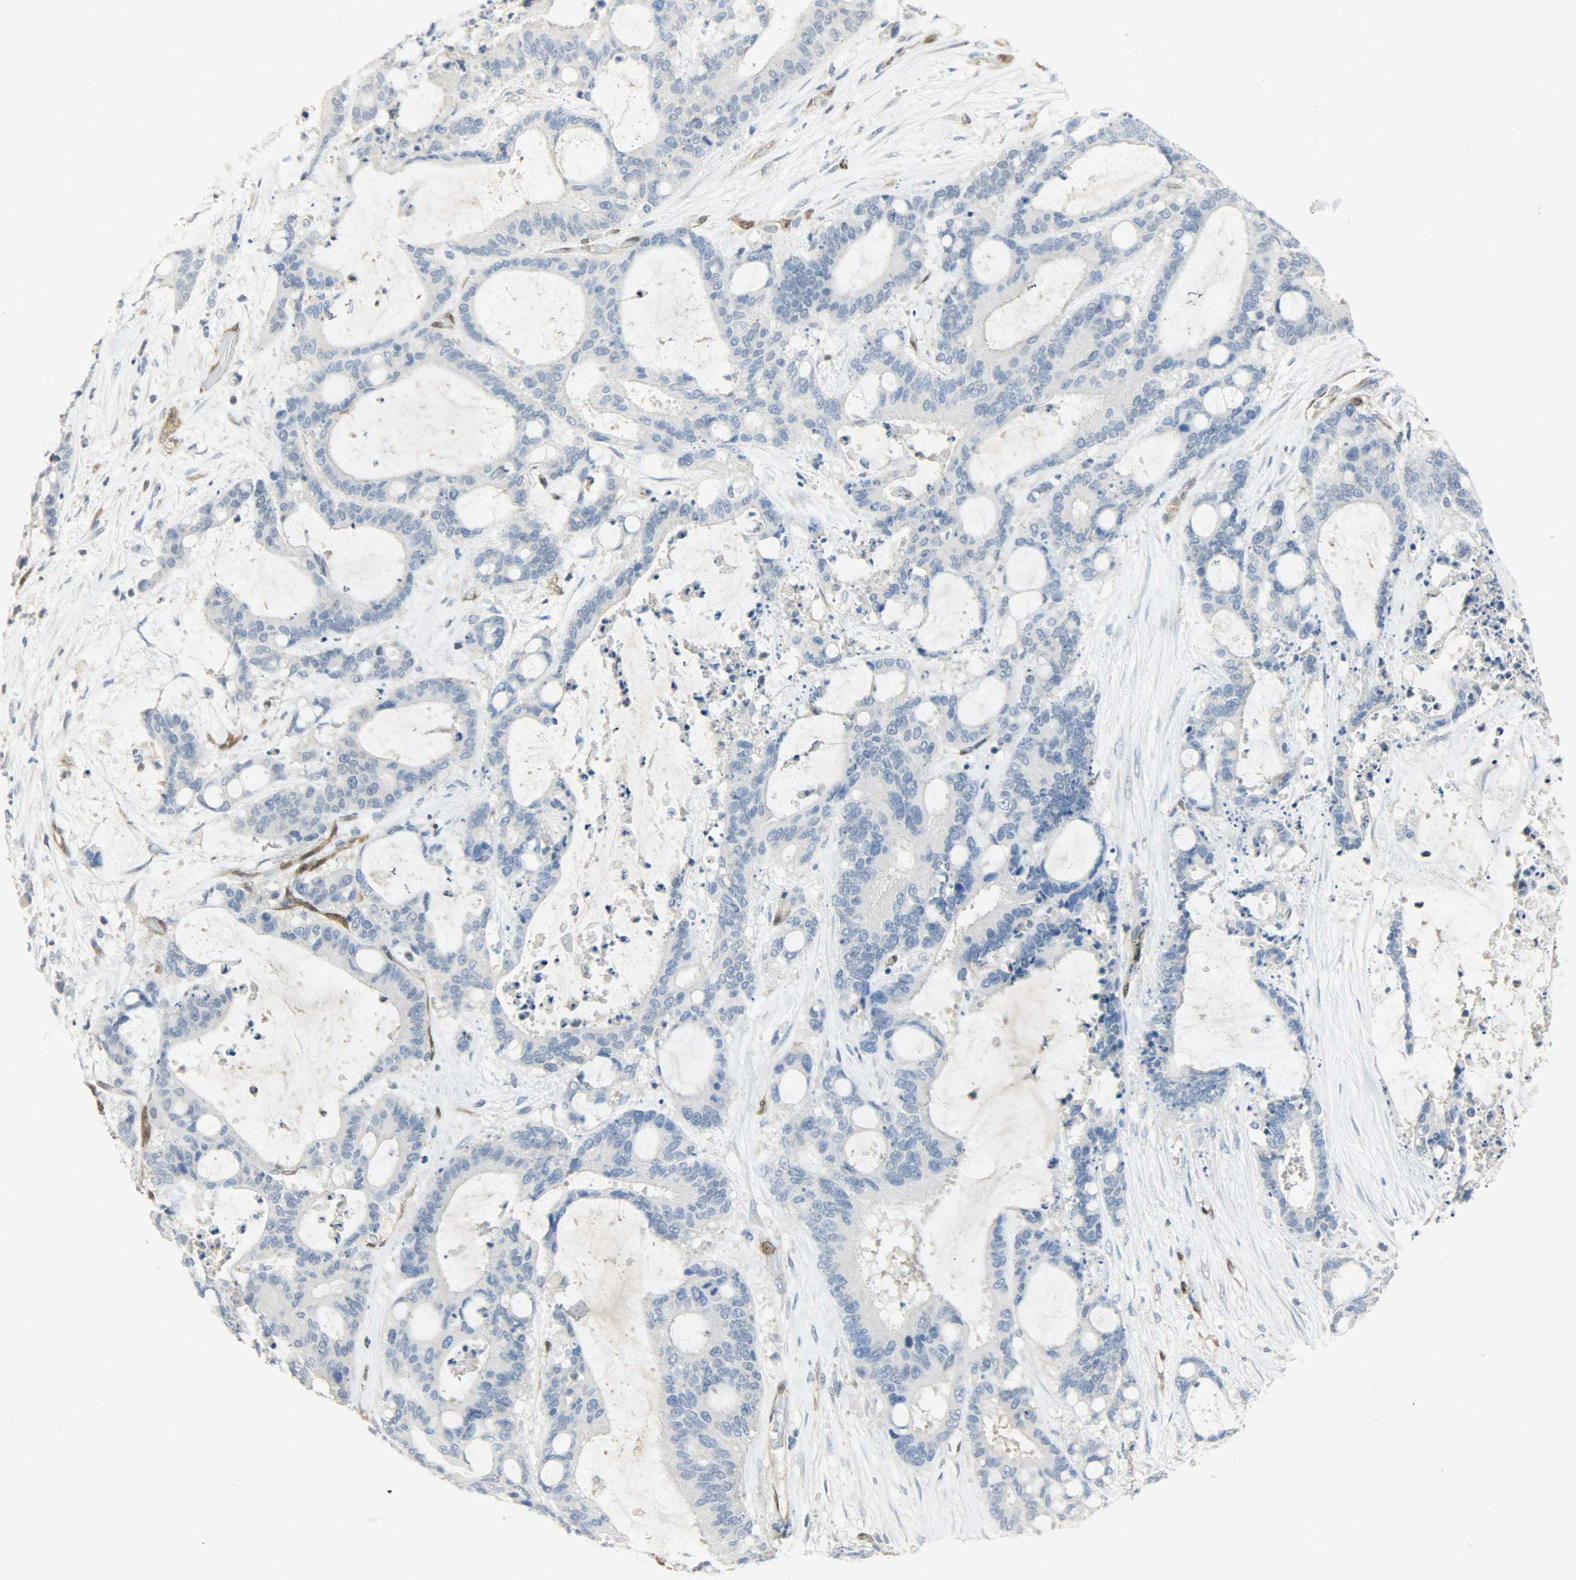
{"staining": {"intensity": "negative", "quantity": "none", "location": "none"}, "tissue": "liver cancer", "cell_type": "Tumor cells", "image_type": "cancer", "snomed": [{"axis": "morphology", "description": "Cholangiocarcinoma"}, {"axis": "topography", "description": "Liver"}], "caption": "This photomicrograph is of liver cholangiocarcinoma stained with immunohistochemistry (IHC) to label a protein in brown with the nuclei are counter-stained blue. There is no staining in tumor cells.", "gene": "FKBP1A", "patient": {"sex": "female", "age": 73}}